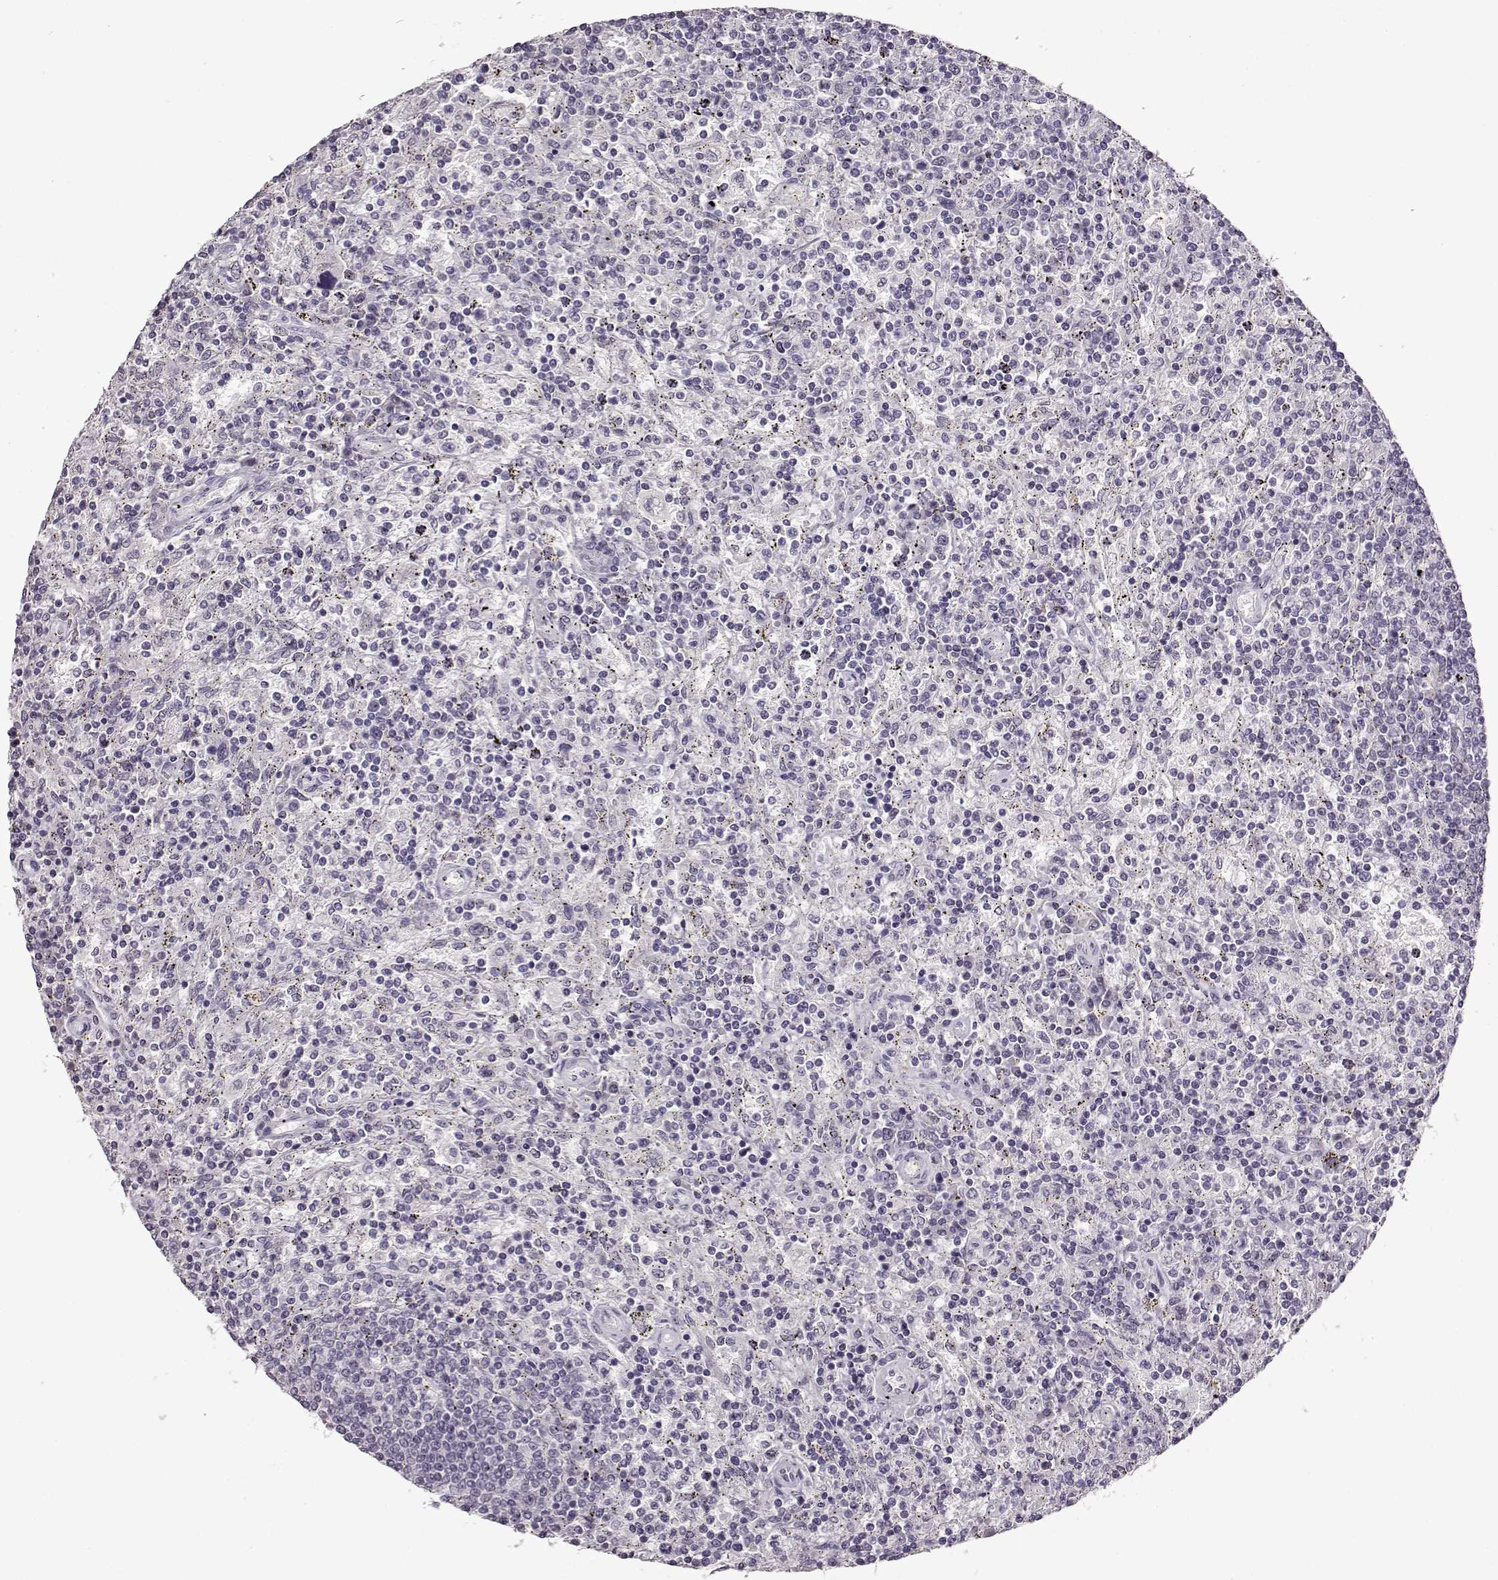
{"staining": {"intensity": "negative", "quantity": "none", "location": "none"}, "tissue": "lymphoma", "cell_type": "Tumor cells", "image_type": "cancer", "snomed": [{"axis": "morphology", "description": "Malignant lymphoma, non-Hodgkin's type, Low grade"}, {"axis": "topography", "description": "Spleen"}], "caption": "This is an immunohistochemistry image of human lymphoma. There is no expression in tumor cells.", "gene": "FSHB", "patient": {"sex": "male", "age": 62}}